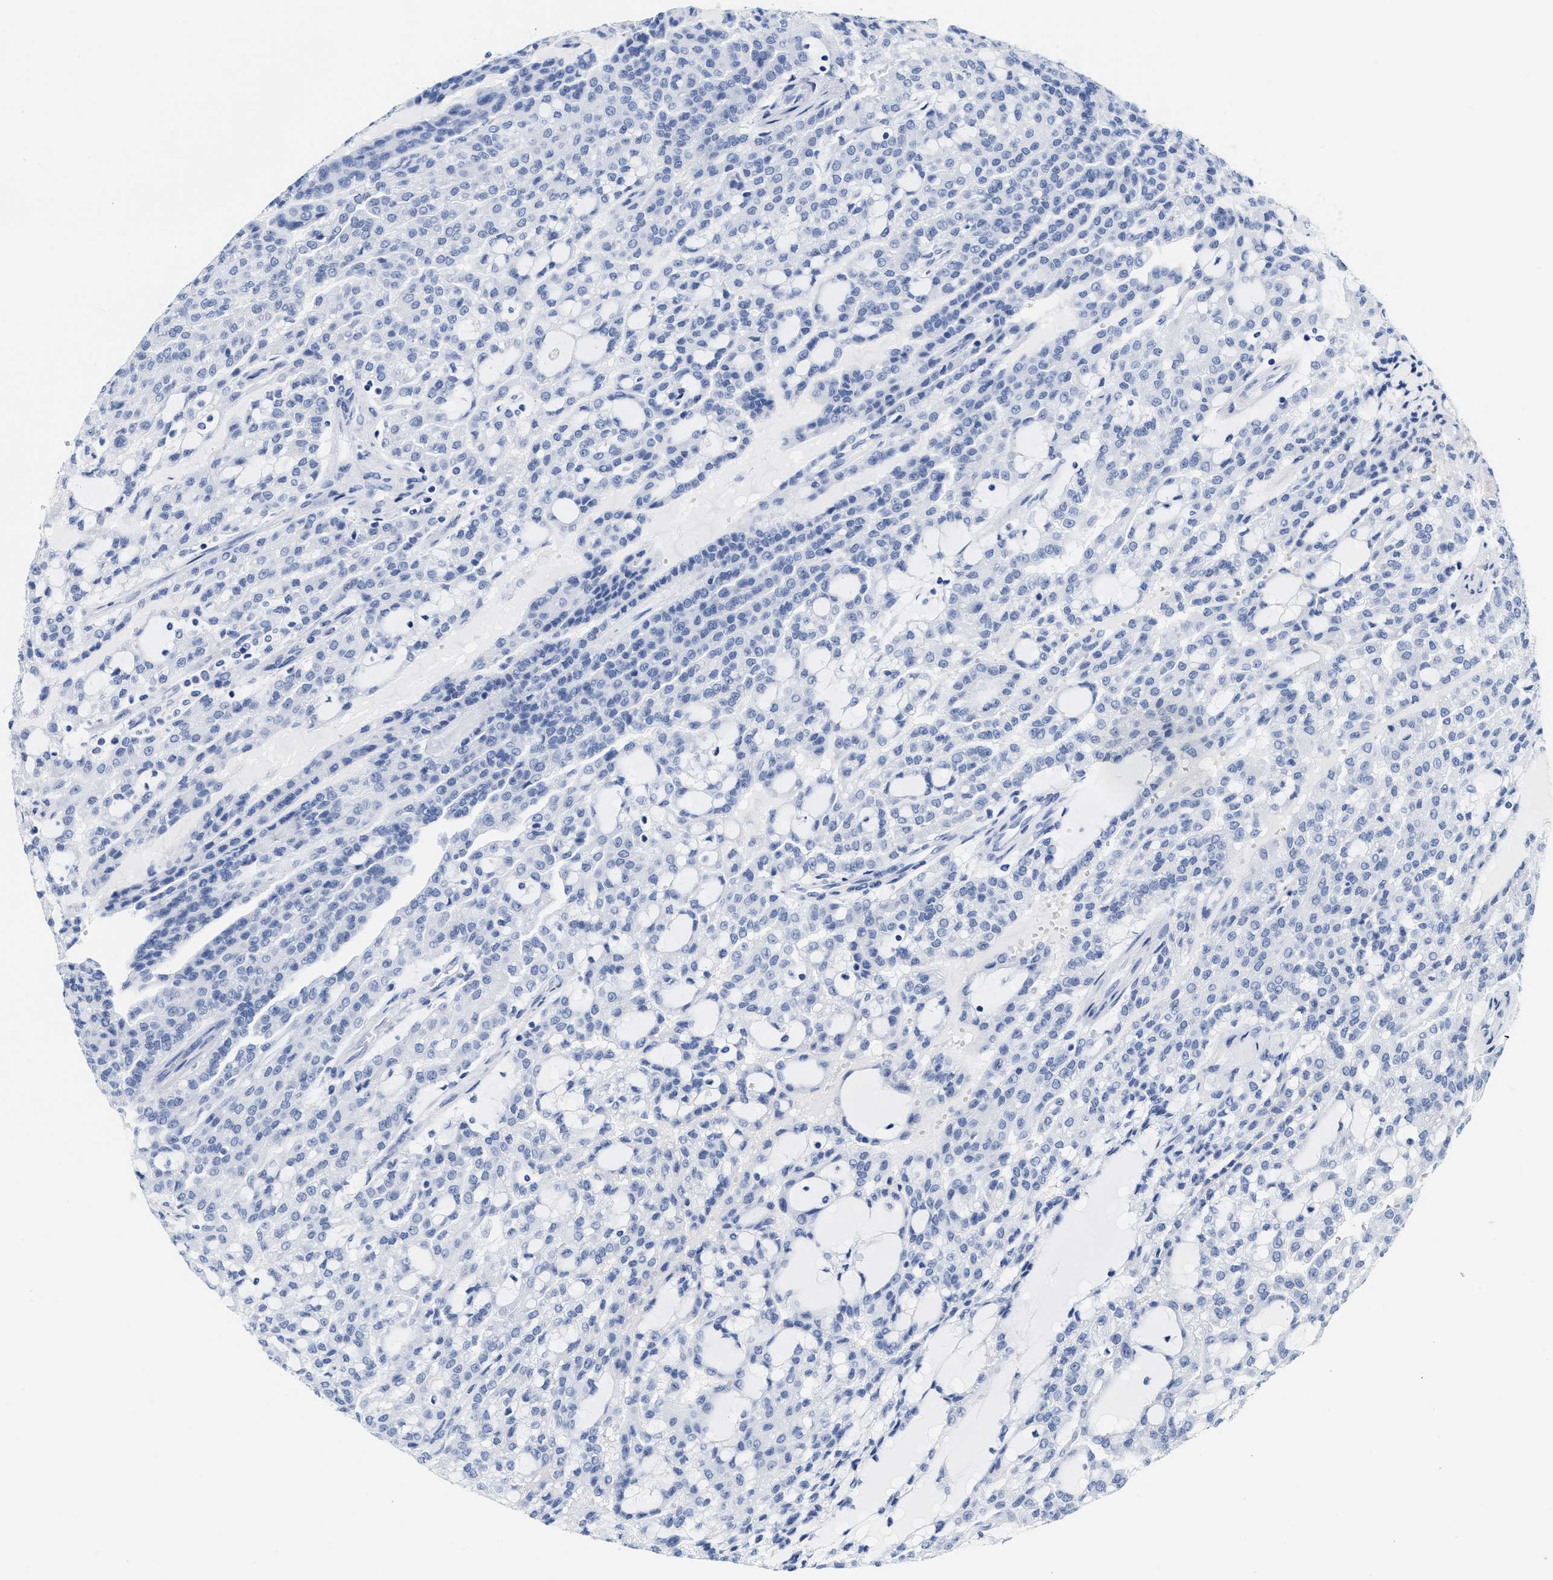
{"staining": {"intensity": "negative", "quantity": "none", "location": "none"}, "tissue": "renal cancer", "cell_type": "Tumor cells", "image_type": "cancer", "snomed": [{"axis": "morphology", "description": "Adenocarcinoma, NOS"}, {"axis": "topography", "description": "Kidney"}], "caption": "Immunohistochemistry (IHC) image of human adenocarcinoma (renal) stained for a protein (brown), which reveals no expression in tumor cells.", "gene": "RYR2", "patient": {"sex": "male", "age": 63}}